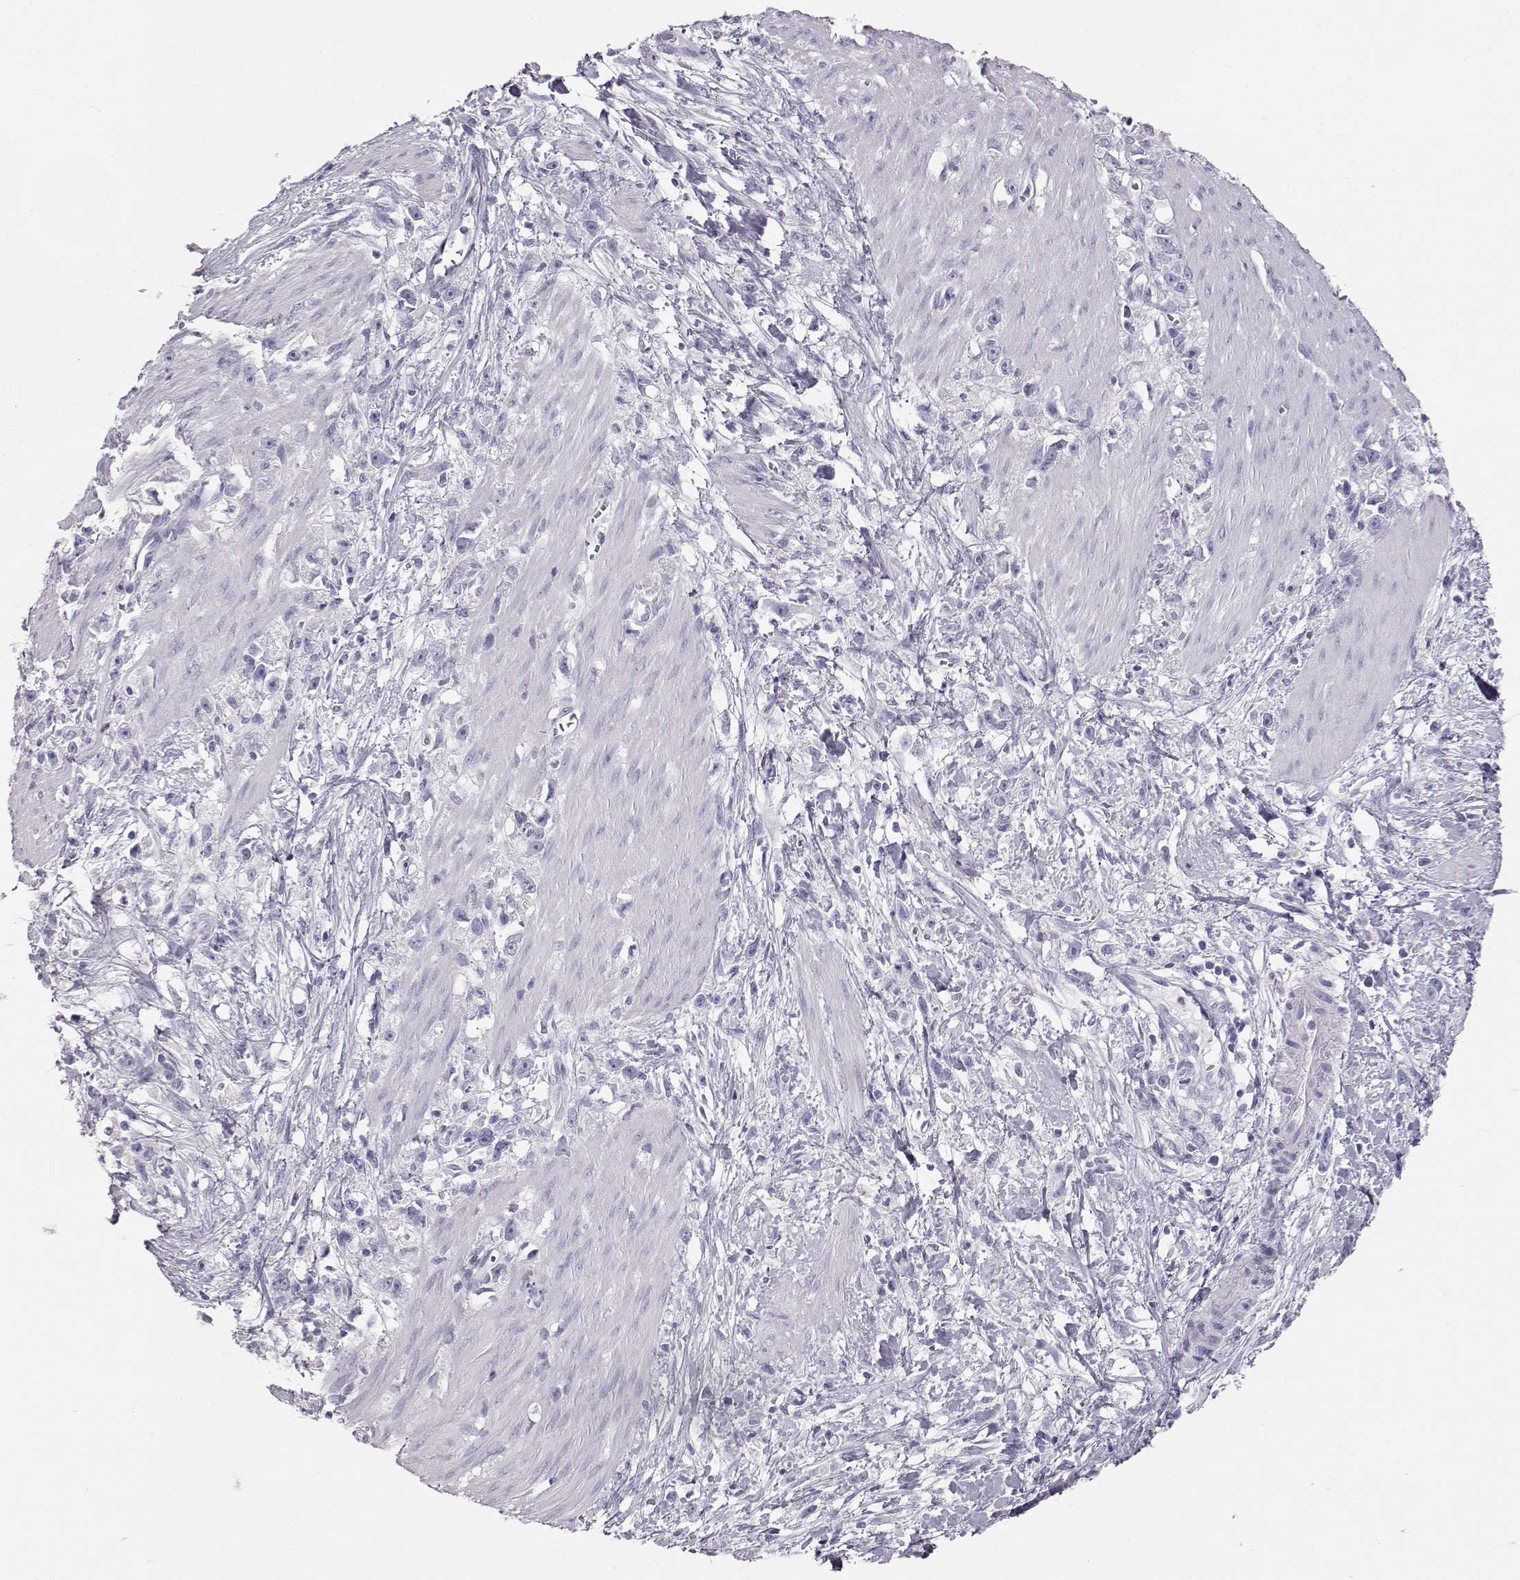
{"staining": {"intensity": "negative", "quantity": "none", "location": "none"}, "tissue": "stomach cancer", "cell_type": "Tumor cells", "image_type": "cancer", "snomed": [{"axis": "morphology", "description": "Adenocarcinoma, NOS"}, {"axis": "topography", "description": "Stomach"}], "caption": "IHC of stomach cancer demonstrates no expression in tumor cells.", "gene": "KRT33A", "patient": {"sex": "female", "age": 59}}